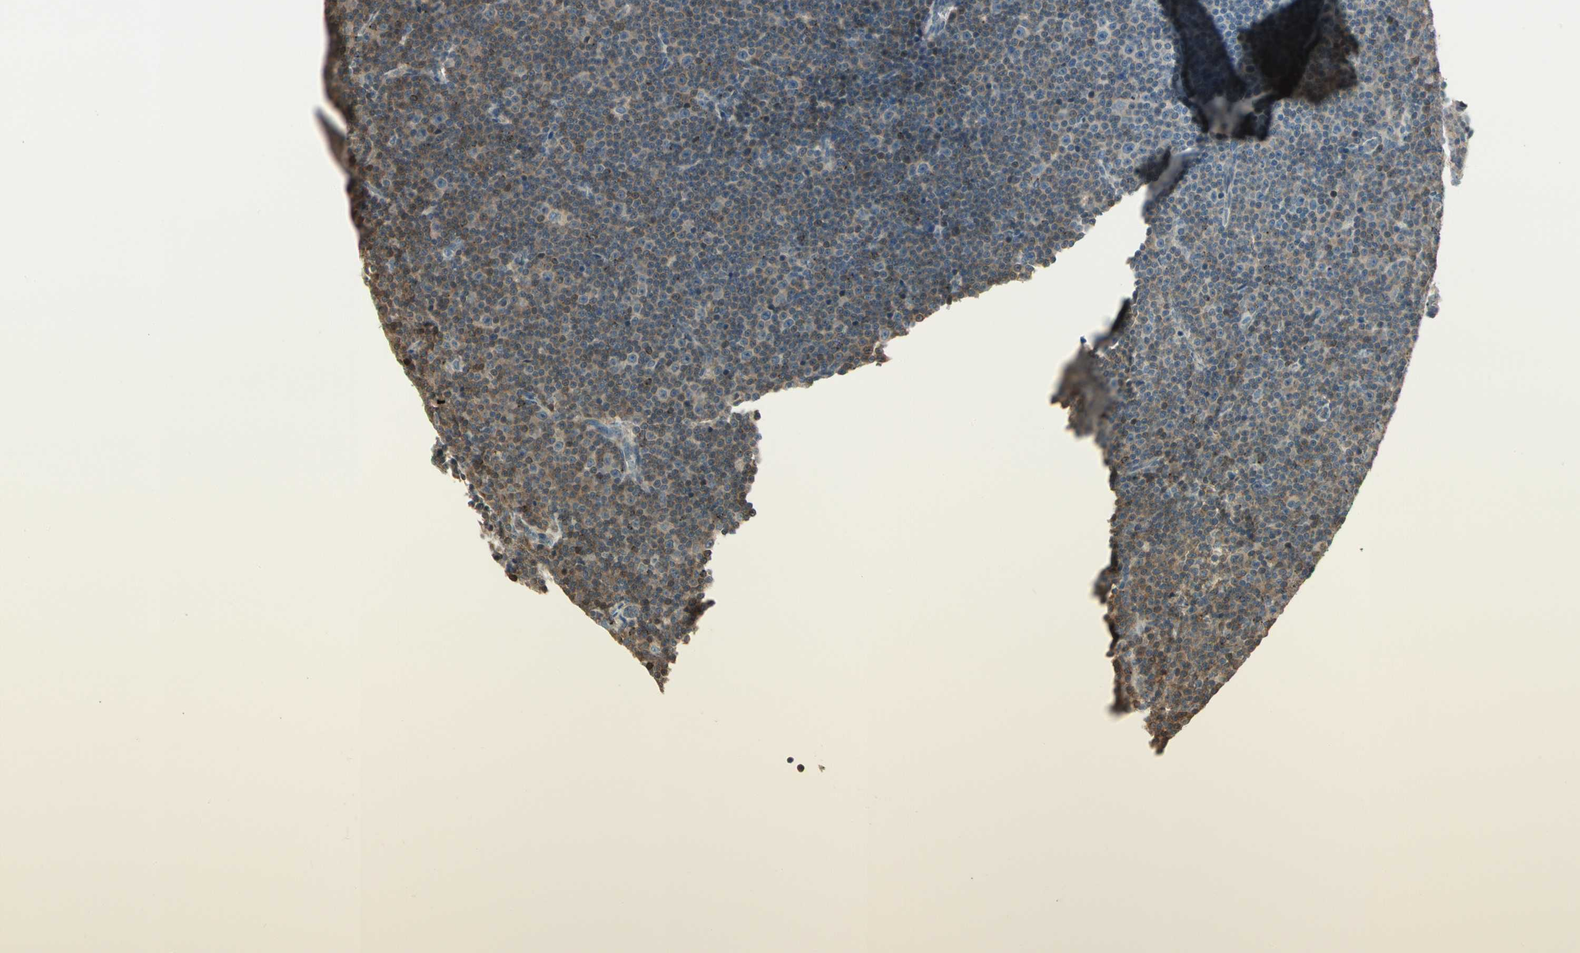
{"staining": {"intensity": "moderate", "quantity": "25%-75%", "location": "cytoplasmic/membranous"}, "tissue": "lymphoma", "cell_type": "Tumor cells", "image_type": "cancer", "snomed": [{"axis": "morphology", "description": "Malignant lymphoma, non-Hodgkin's type, Low grade"}, {"axis": "topography", "description": "Lymph node"}], "caption": "A brown stain labels moderate cytoplasmic/membranous expression of a protein in lymphoma tumor cells. Nuclei are stained in blue.", "gene": "EVC", "patient": {"sex": "female", "age": 67}}